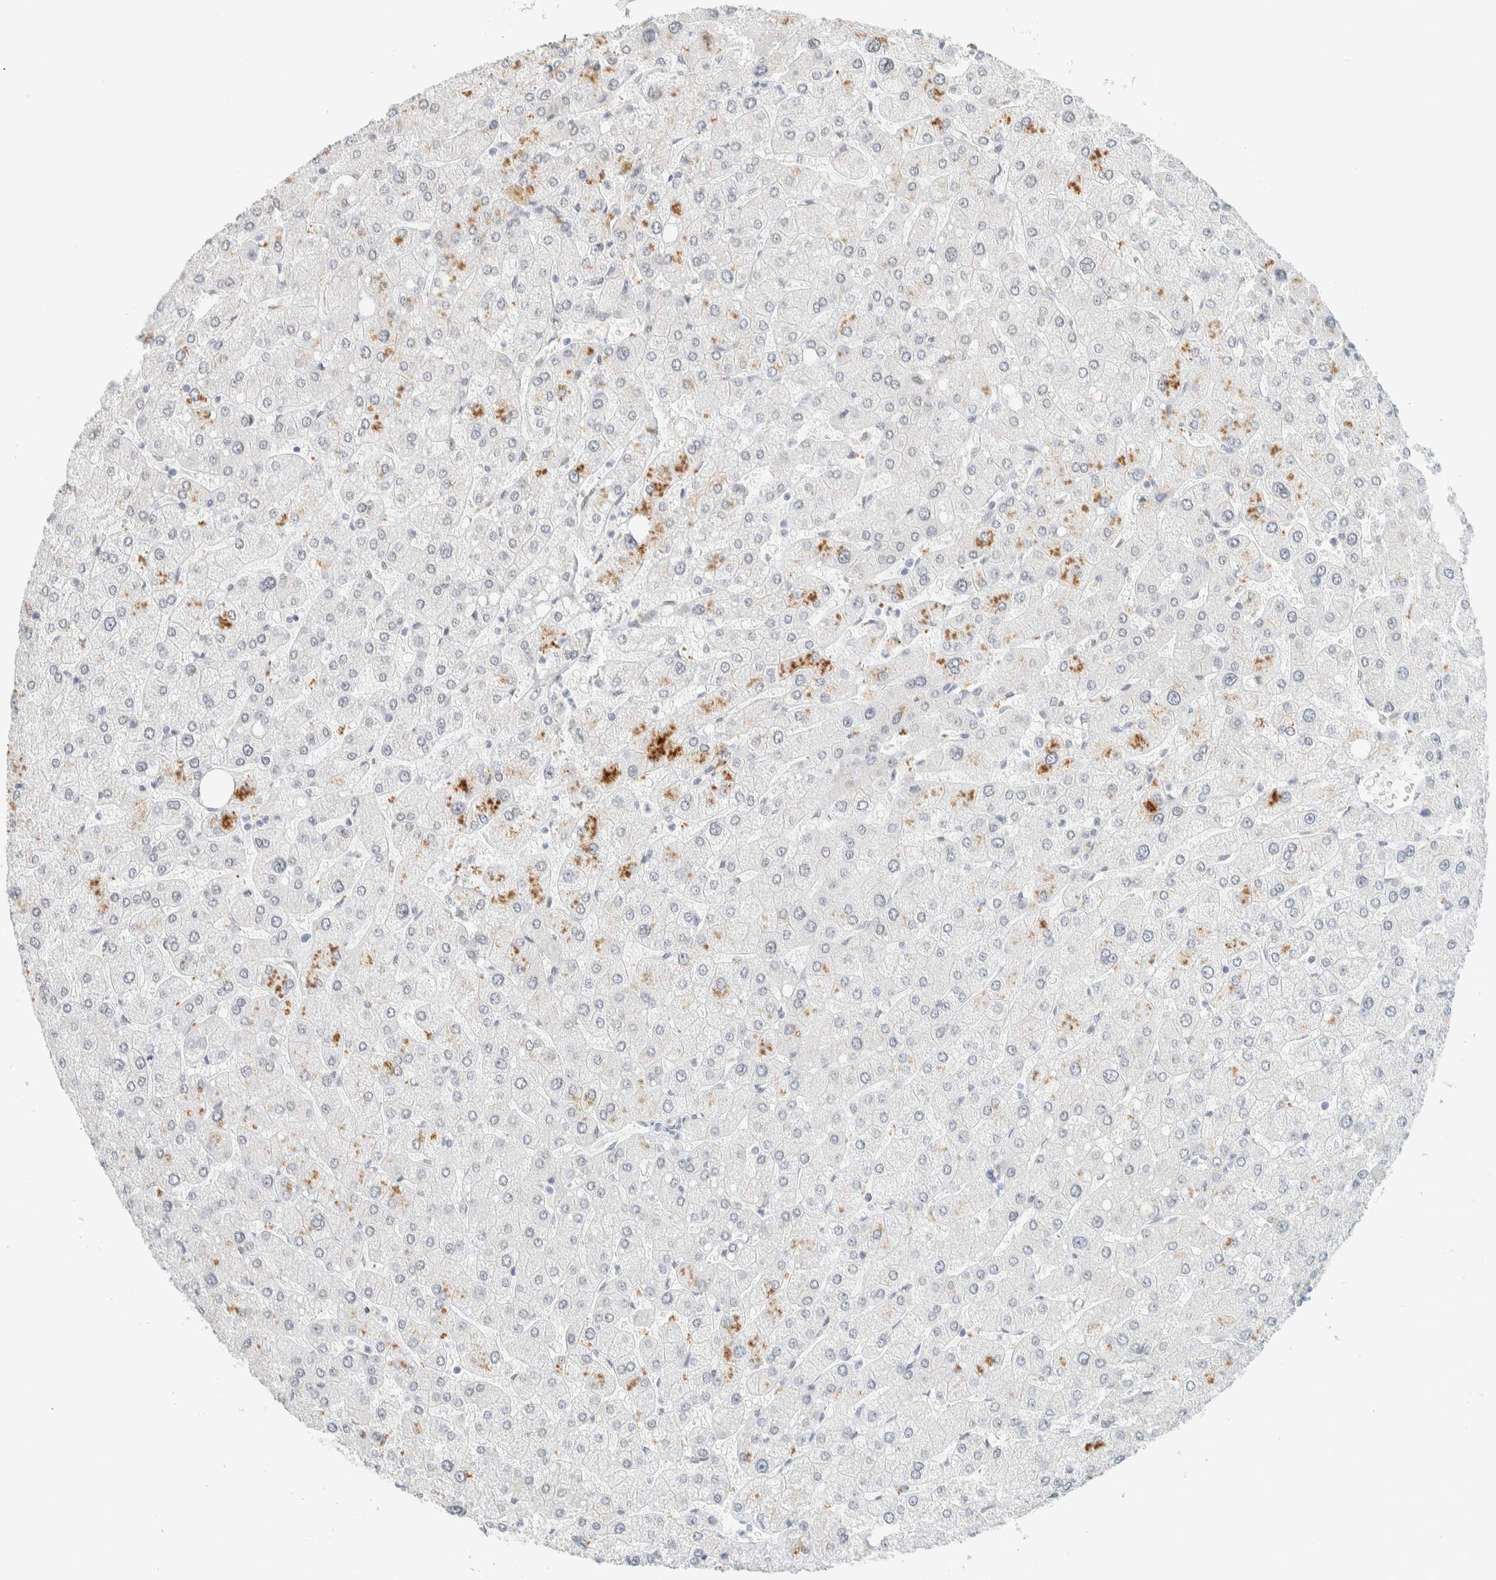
{"staining": {"intensity": "negative", "quantity": "none", "location": "none"}, "tissue": "liver", "cell_type": "Cholangiocytes", "image_type": "normal", "snomed": [{"axis": "morphology", "description": "Normal tissue, NOS"}, {"axis": "topography", "description": "Liver"}], "caption": "Normal liver was stained to show a protein in brown. There is no significant expression in cholangiocytes. (Stains: DAB (3,3'-diaminobenzidine) immunohistochemistry (IHC) with hematoxylin counter stain, Microscopy: brightfield microscopy at high magnification).", "gene": "C1QTNF12", "patient": {"sex": "male", "age": 55}}